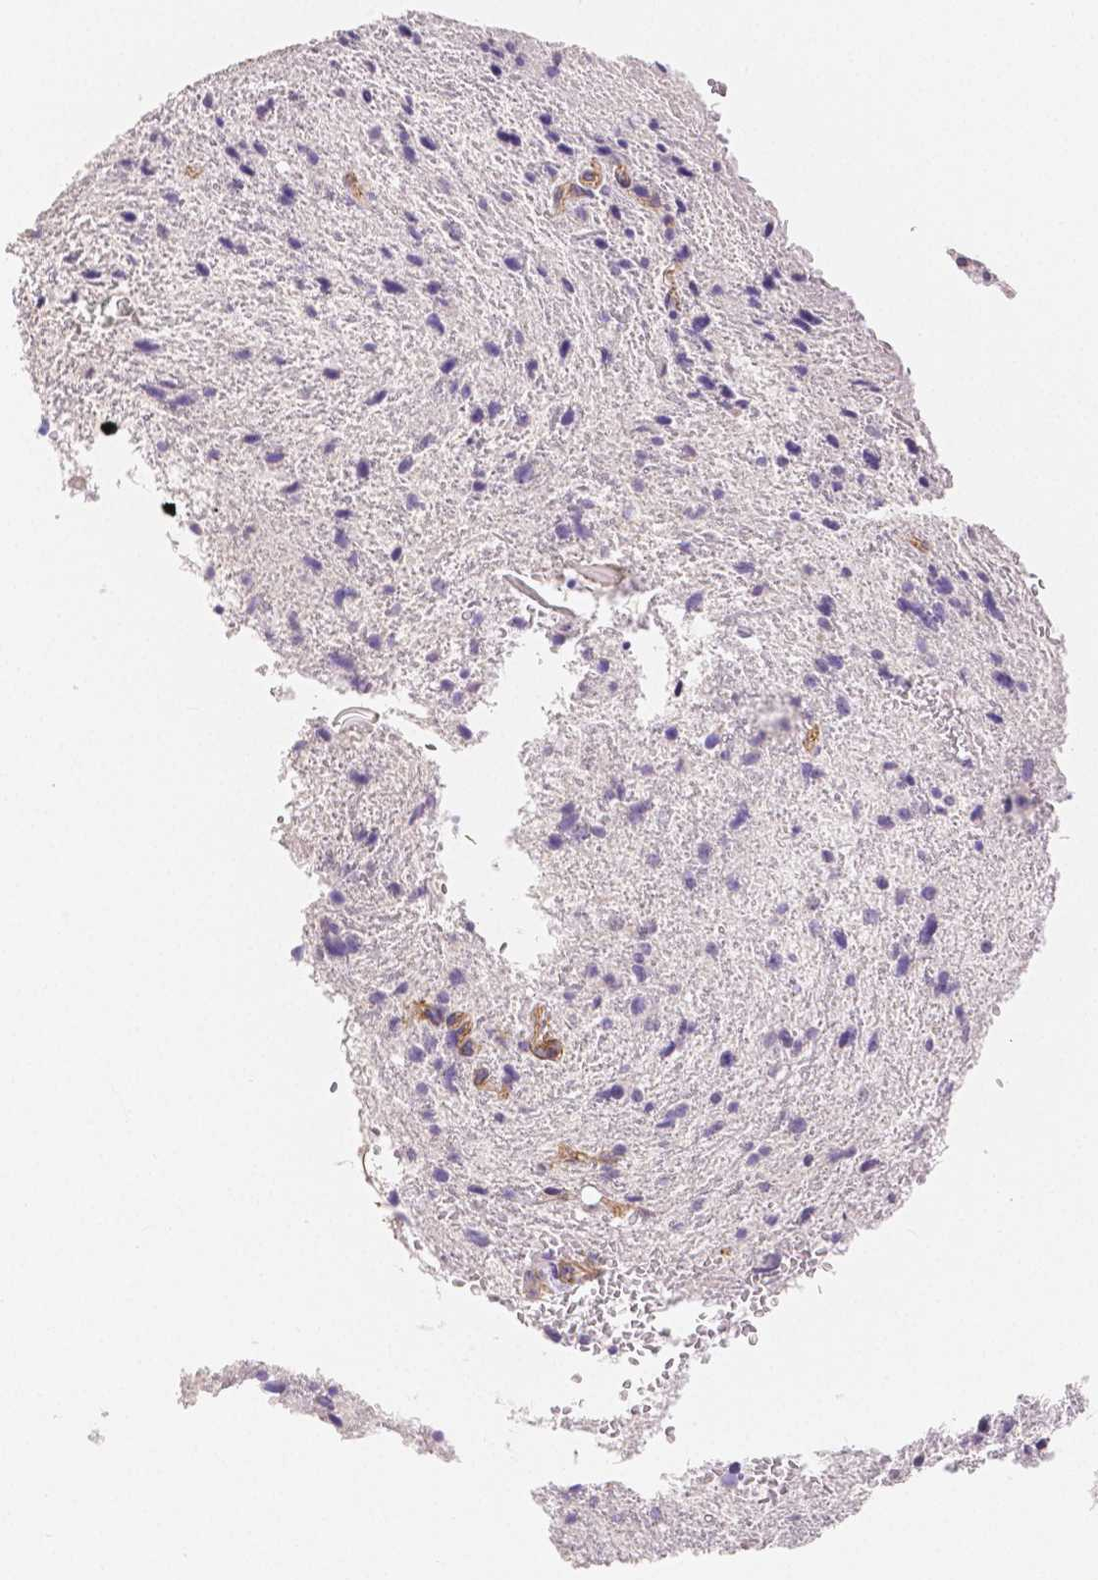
{"staining": {"intensity": "negative", "quantity": "none", "location": "none"}, "tissue": "glioma", "cell_type": "Tumor cells", "image_type": "cancer", "snomed": [{"axis": "morphology", "description": "Glioma, malignant, Low grade"}, {"axis": "topography", "description": "Brain"}], "caption": "DAB (3,3'-diaminobenzidine) immunohistochemical staining of glioma exhibits no significant positivity in tumor cells.", "gene": "OCLN", "patient": {"sex": "female", "age": 55}}